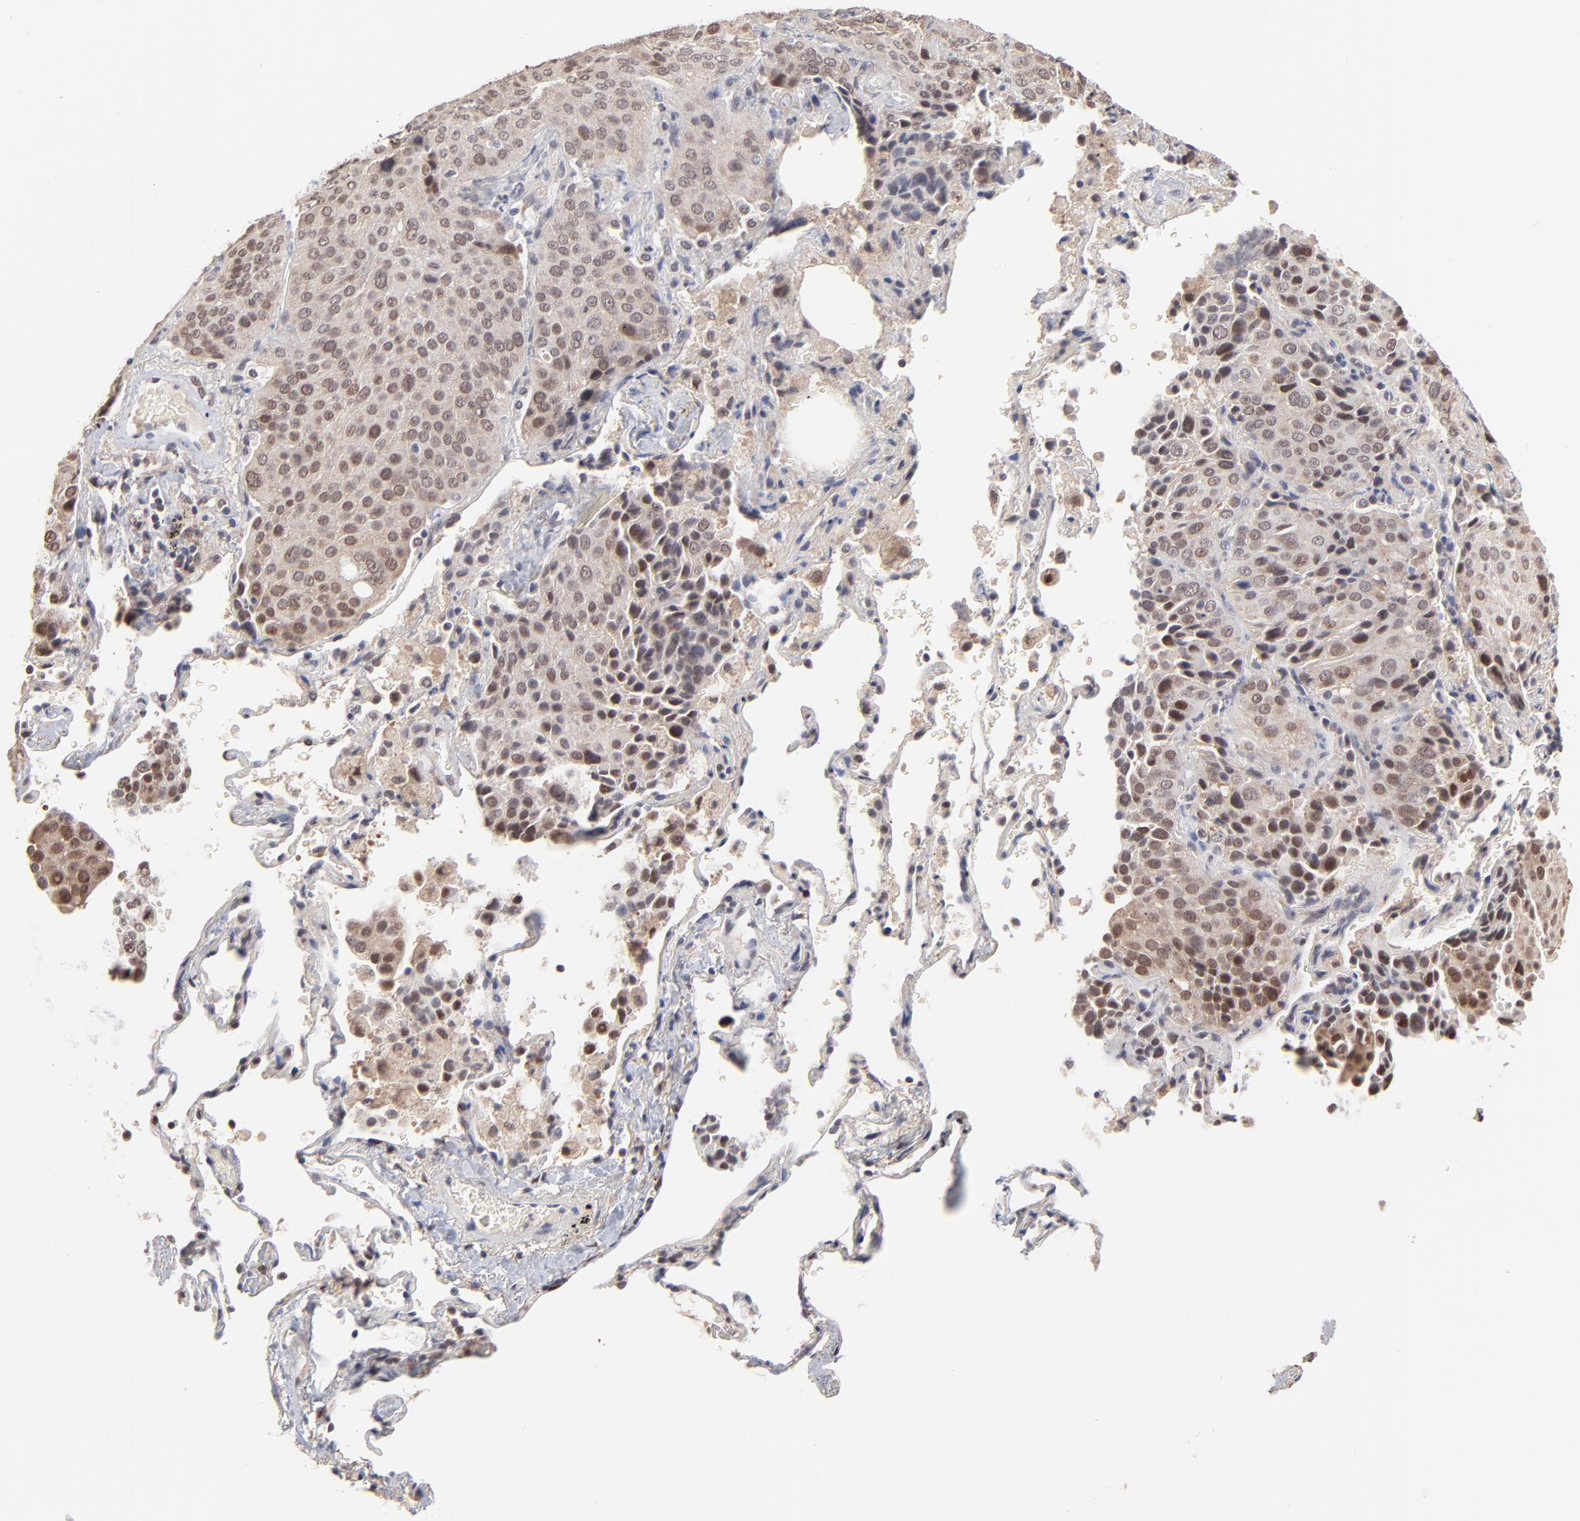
{"staining": {"intensity": "moderate", "quantity": "25%-75%", "location": "cytoplasmic/membranous,nuclear"}, "tissue": "lung cancer", "cell_type": "Tumor cells", "image_type": "cancer", "snomed": [{"axis": "morphology", "description": "Squamous cell carcinoma, NOS"}, {"axis": "topography", "description": "Lung"}], "caption": "Squamous cell carcinoma (lung) stained with a brown dye demonstrates moderate cytoplasmic/membranous and nuclear positive expression in about 25%-75% of tumor cells.", "gene": "MSL2", "patient": {"sex": "male", "age": 54}}